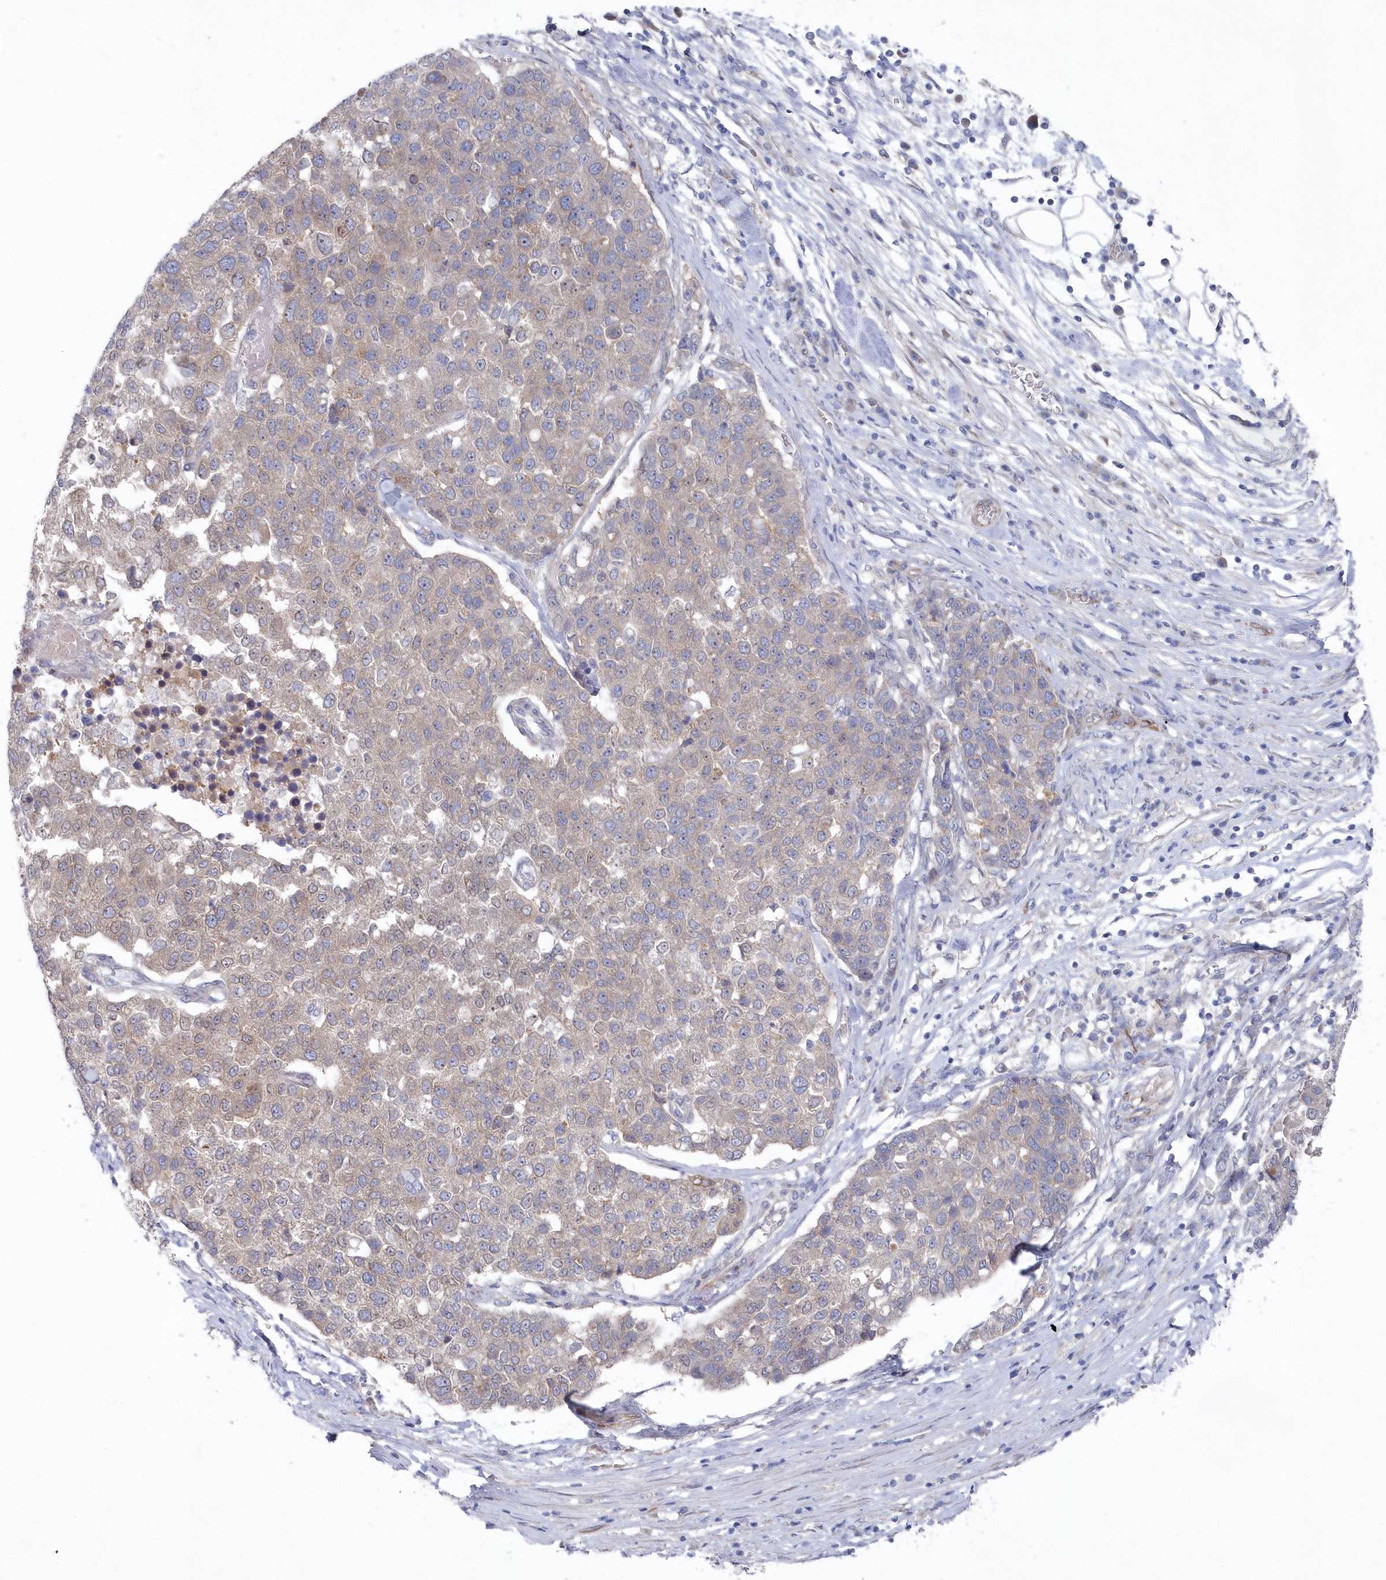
{"staining": {"intensity": "weak", "quantity": "25%-75%", "location": "cytoplasmic/membranous"}, "tissue": "pancreatic cancer", "cell_type": "Tumor cells", "image_type": "cancer", "snomed": [{"axis": "morphology", "description": "Adenocarcinoma, NOS"}, {"axis": "topography", "description": "Pancreas"}], "caption": "Protein expression by IHC shows weak cytoplasmic/membranous staining in about 25%-75% of tumor cells in pancreatic cancer (adenocarcinoma).", "gene": "KIAA1586", "patient": {"sex": "female", "age": 61}}